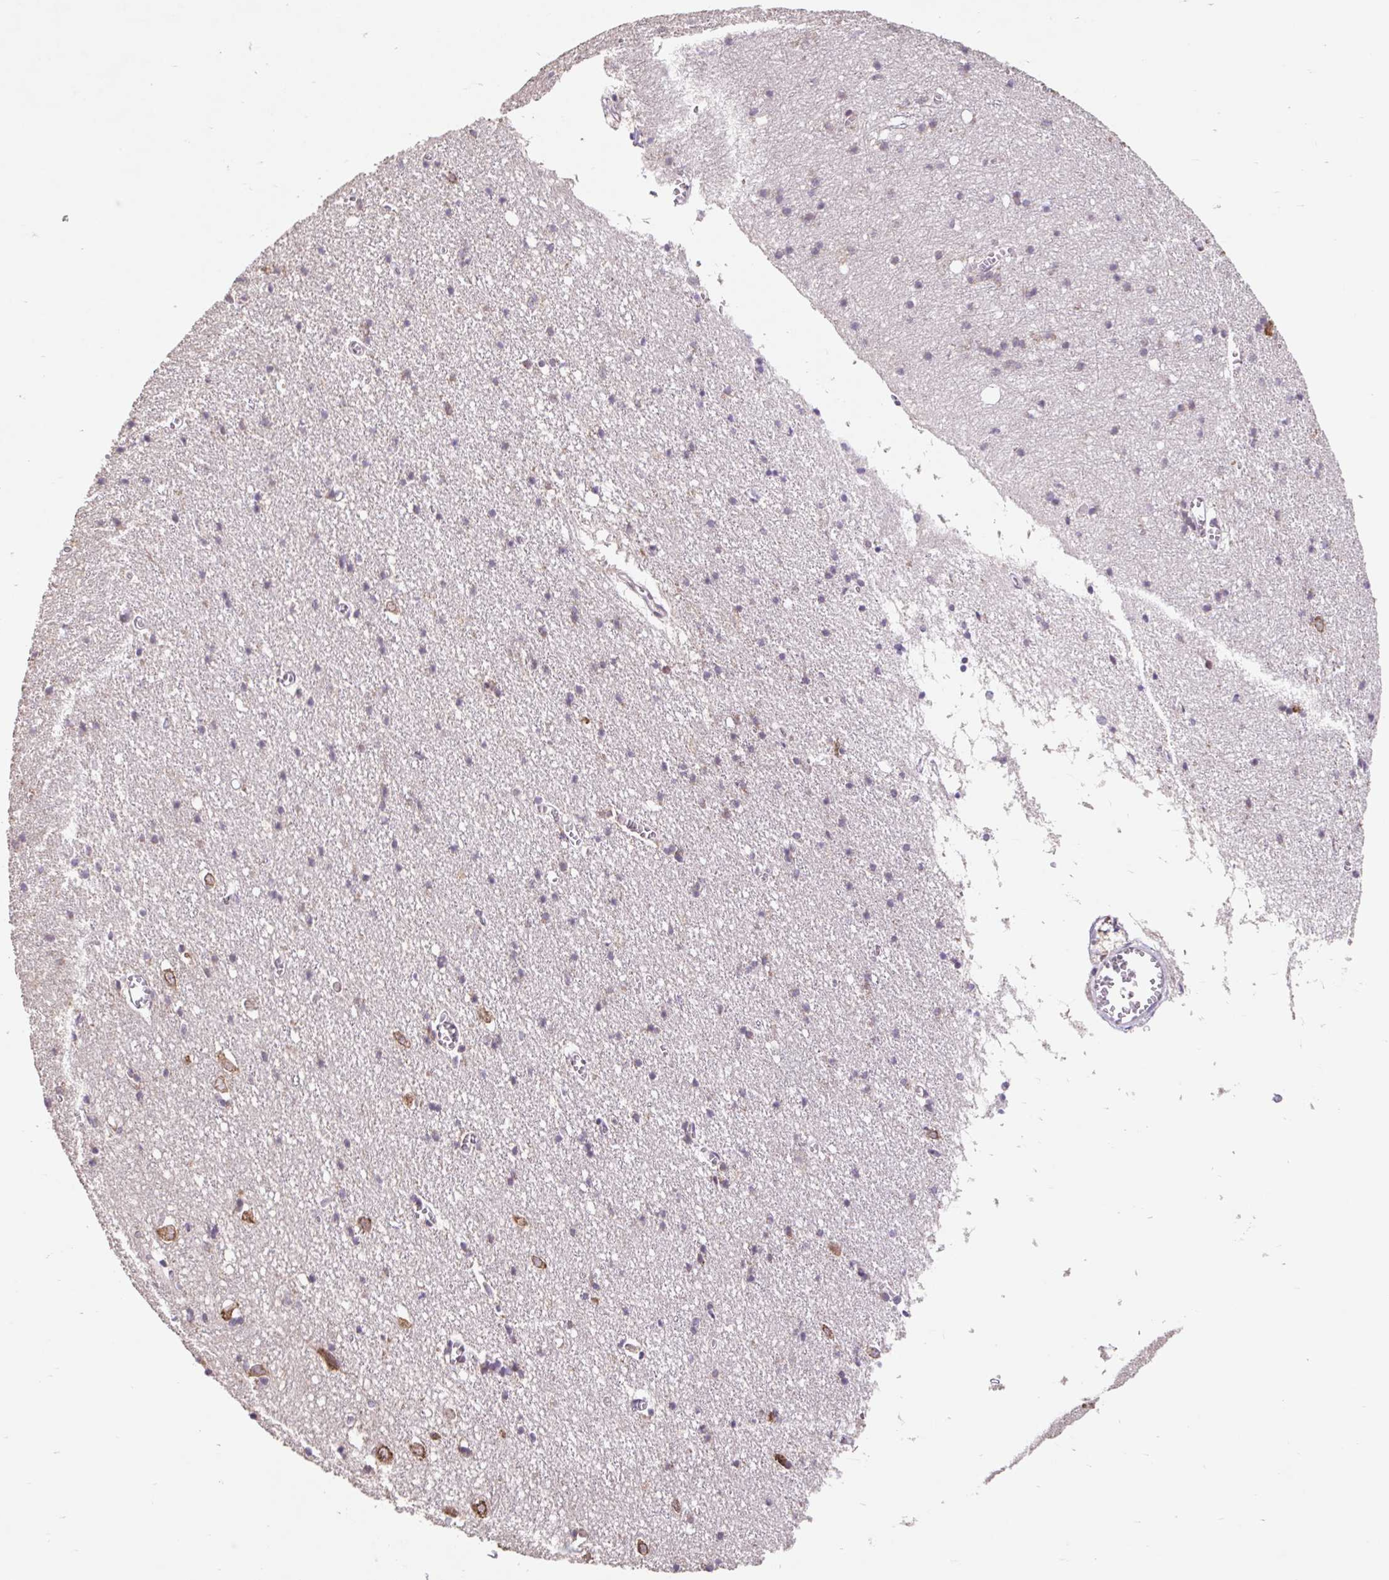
{"staining": {"intensity": "negative", "quantity": "none", "location": "none"}, "tissue": "cerebral cortex", "cell_type": "Endothelial cells", "image_type": "normal", "snomed": [{"axis": "morphology", "description": "Normal tissue, NOS"}, {"axis": "topography", "description": "Cerebral cortex"}], "caption": "Immunohistochemistry micrograph of normal cerebral cortex: cerebral cortex stained with DAB (3,3'-diaminobenzidine) exhibits no significant protein expression in endothelial cells.", "gene": "HFE", "patient": {"sex": "male", "age": 70}}